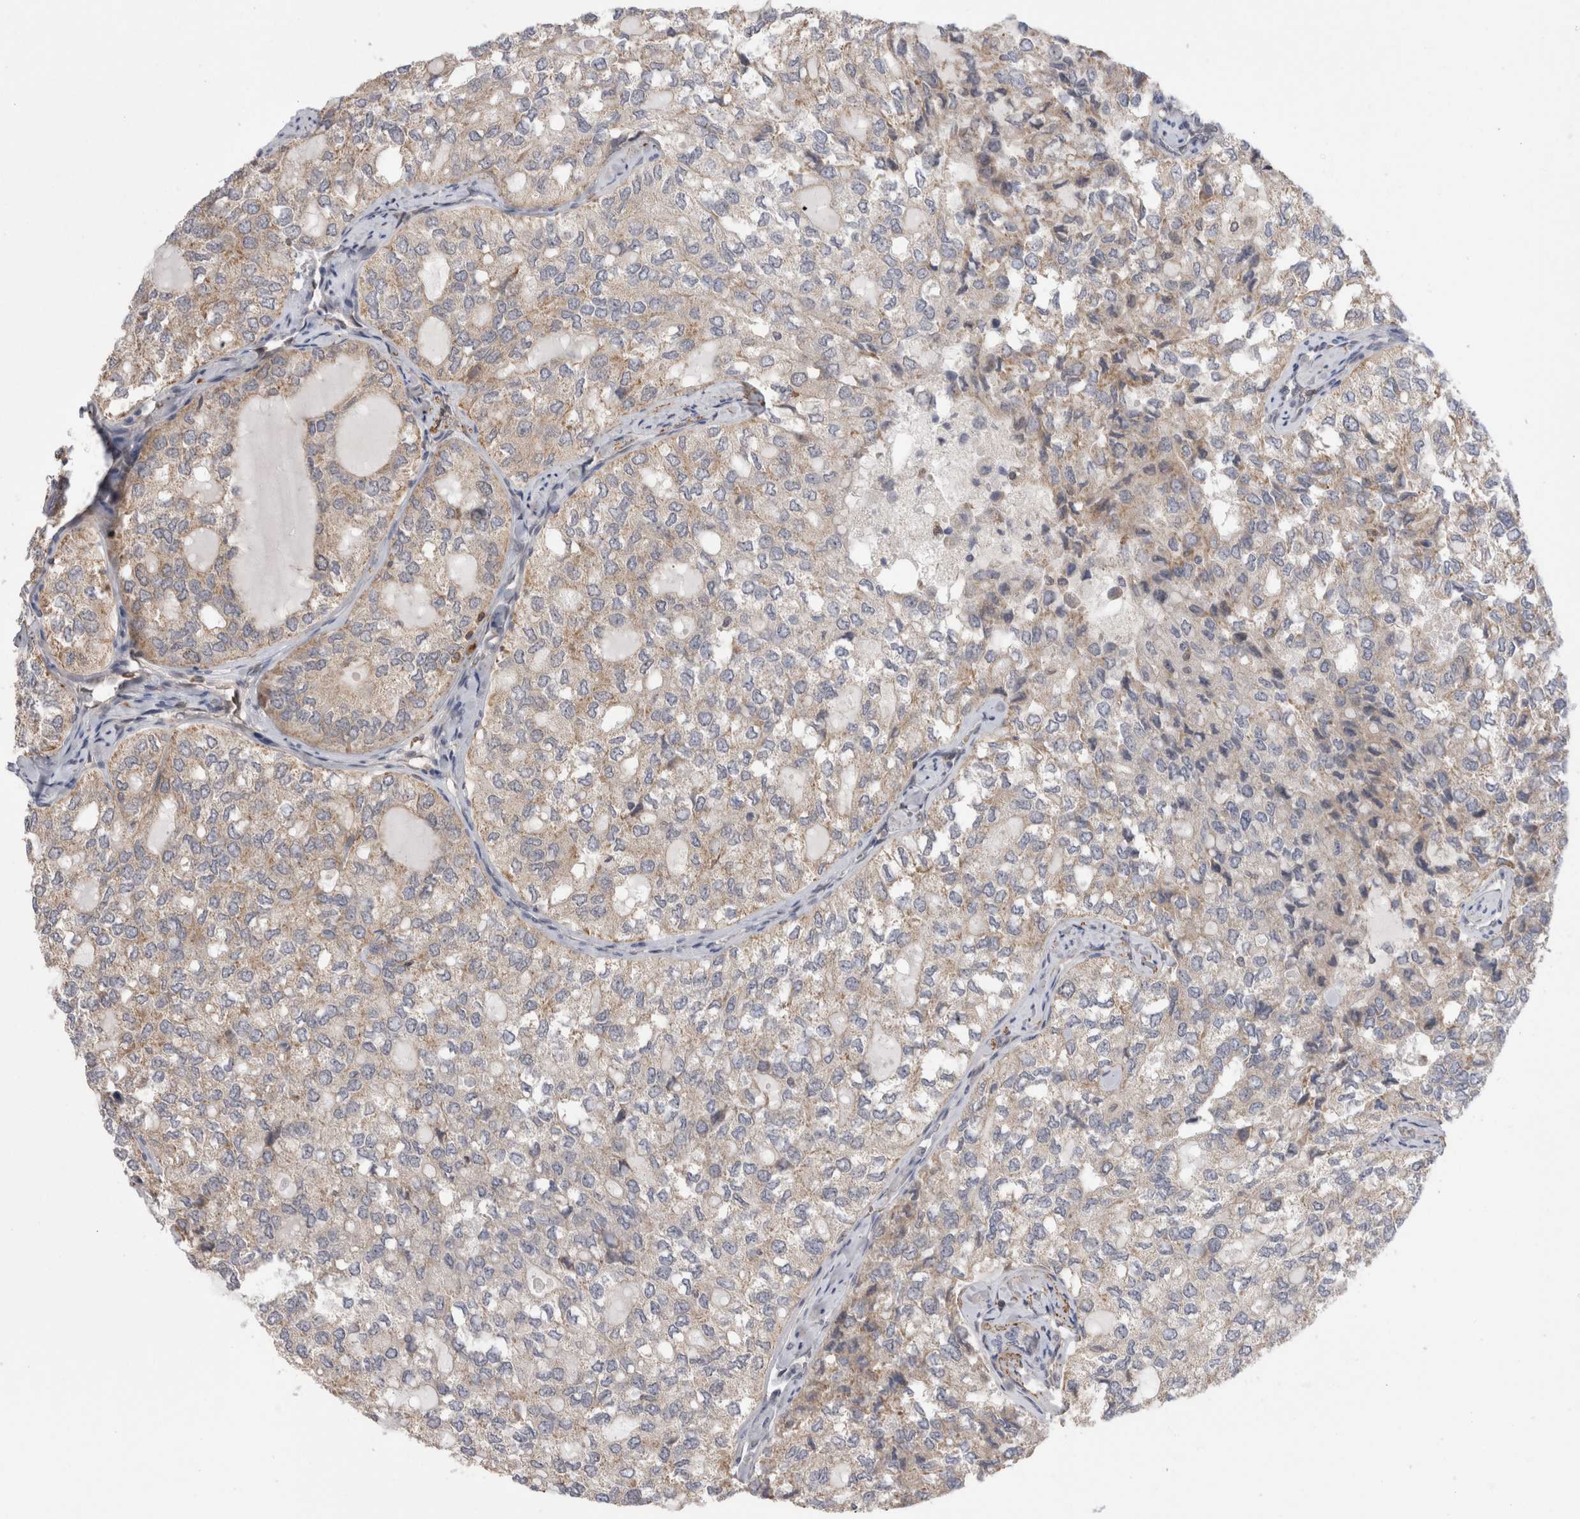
{"staining": {"intensity": "weak", "quantity": "25%-75%", "location": "cytoplasmic/membranous"}, "tissue": "thyroid cancer", "cell_type": "Tumor cells", "image_type": "cancer", "snomed": [{"axis": "morphology", "description": "Follicular adenoma carcinoma, NOS"}, {"axis": "topography", "description": "Thyroid gland"}], "caption": "Weak cytoplasmic/membranous positivity is seen in approximately 25%-75% of tumor cells in thyroid cancer.", "gene": "DARS2", "patient": {"sex": "male", "age": 75}}